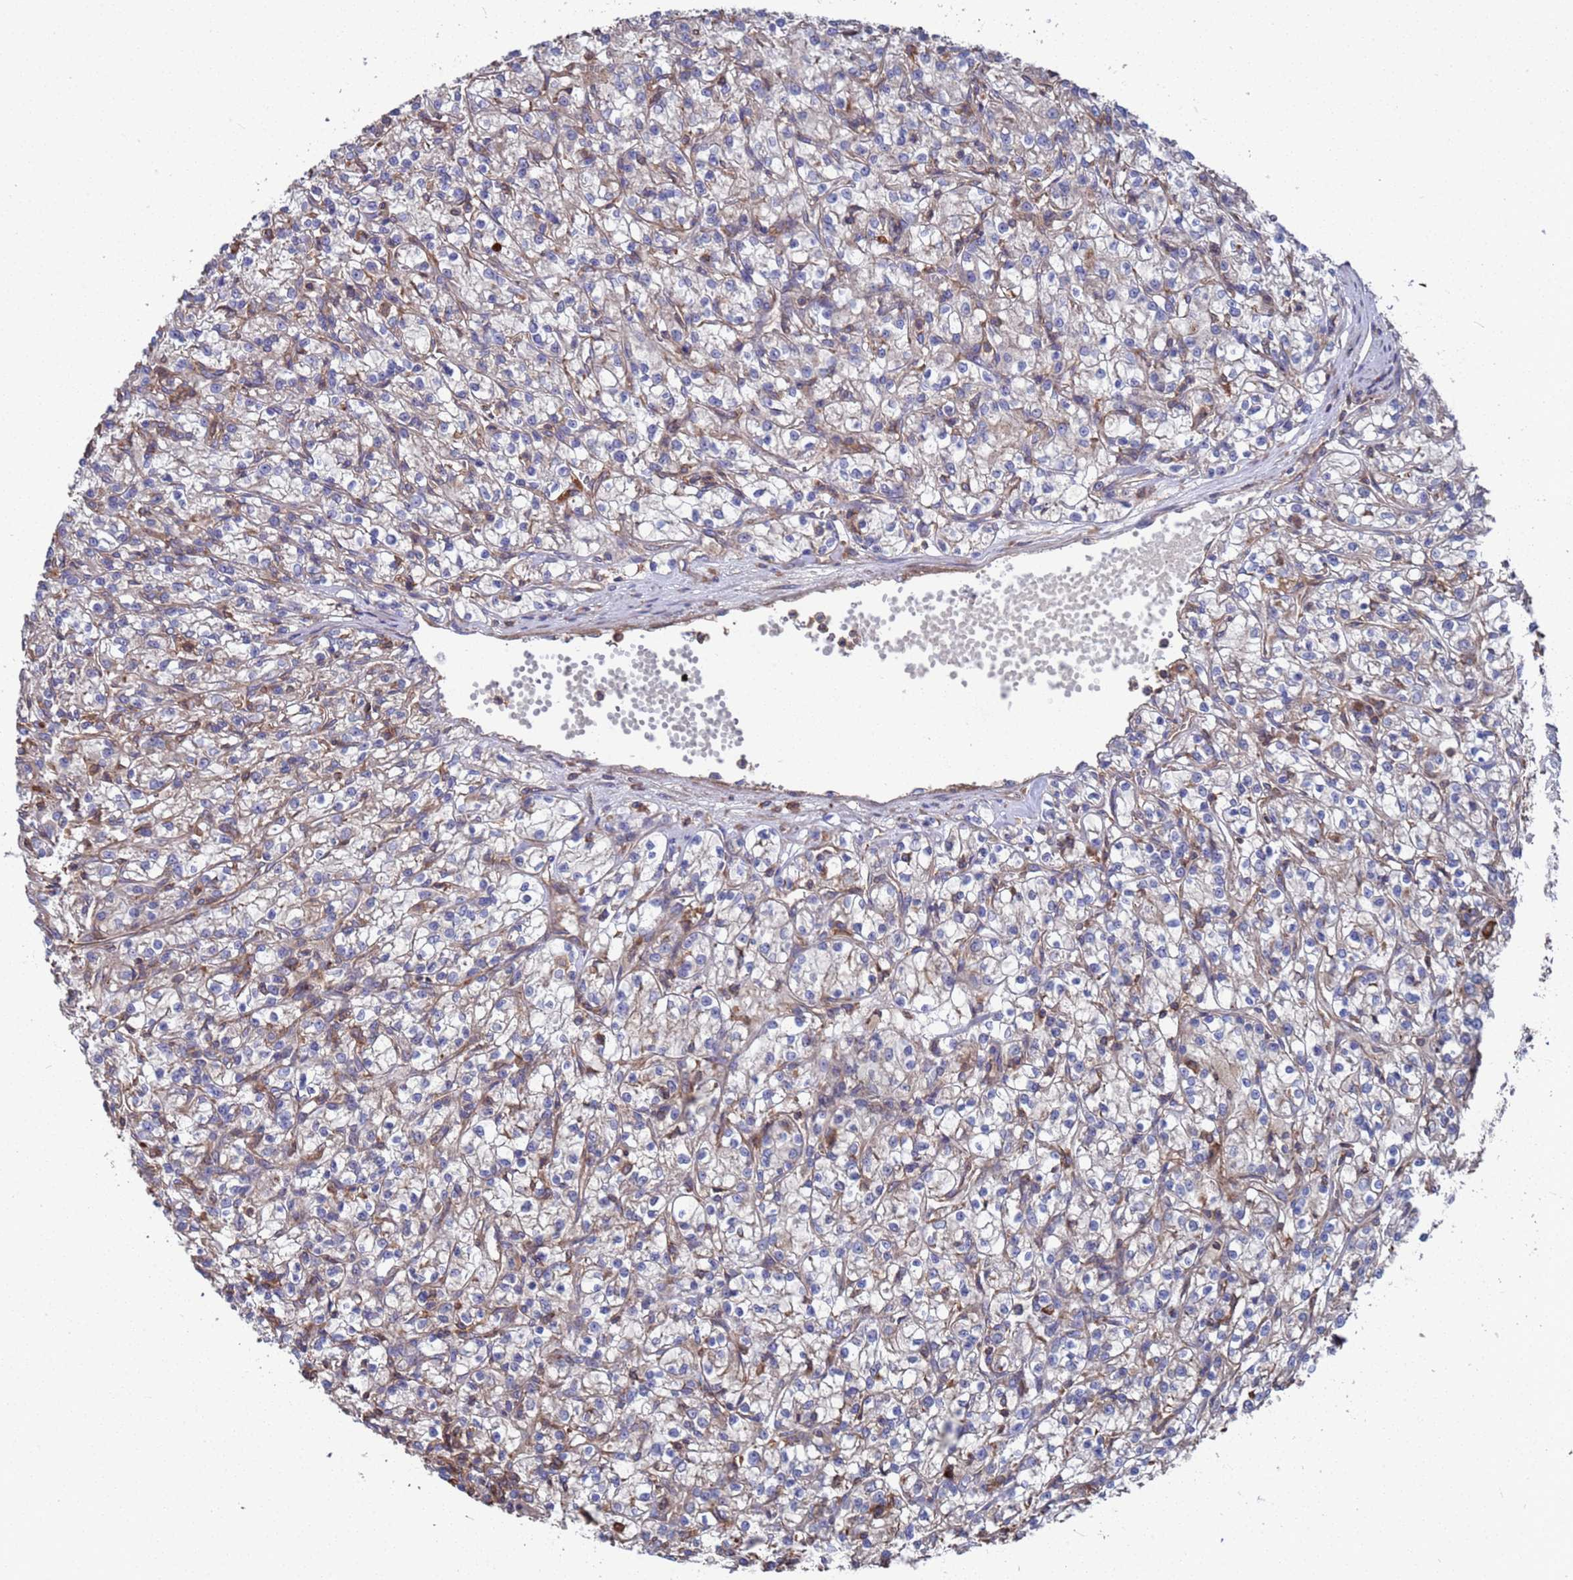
{"staining": {"intensity": "negative", "quantity": "none", "location": "none"}, "tissue": "renal cancer", "cell_type": "Tumor cells", "image_type": "cancer", "snomed": [{"axis": "morphology", "description": "Adenocarcinoma, NOS"}, {"axis": "topography", "description": "Kidney"}], "caption": "The immunohistochemistry (IHC) image has no significant expression in tumor cells of renal cancer tissue. The staining was performed using DAB to visualize the protein expression in brown, while the nuclei were stained in blue with hematoxylin (Magnification: 20x).", "gene": "PYCR1", "patient": {"sex": "female", "age": 59}}